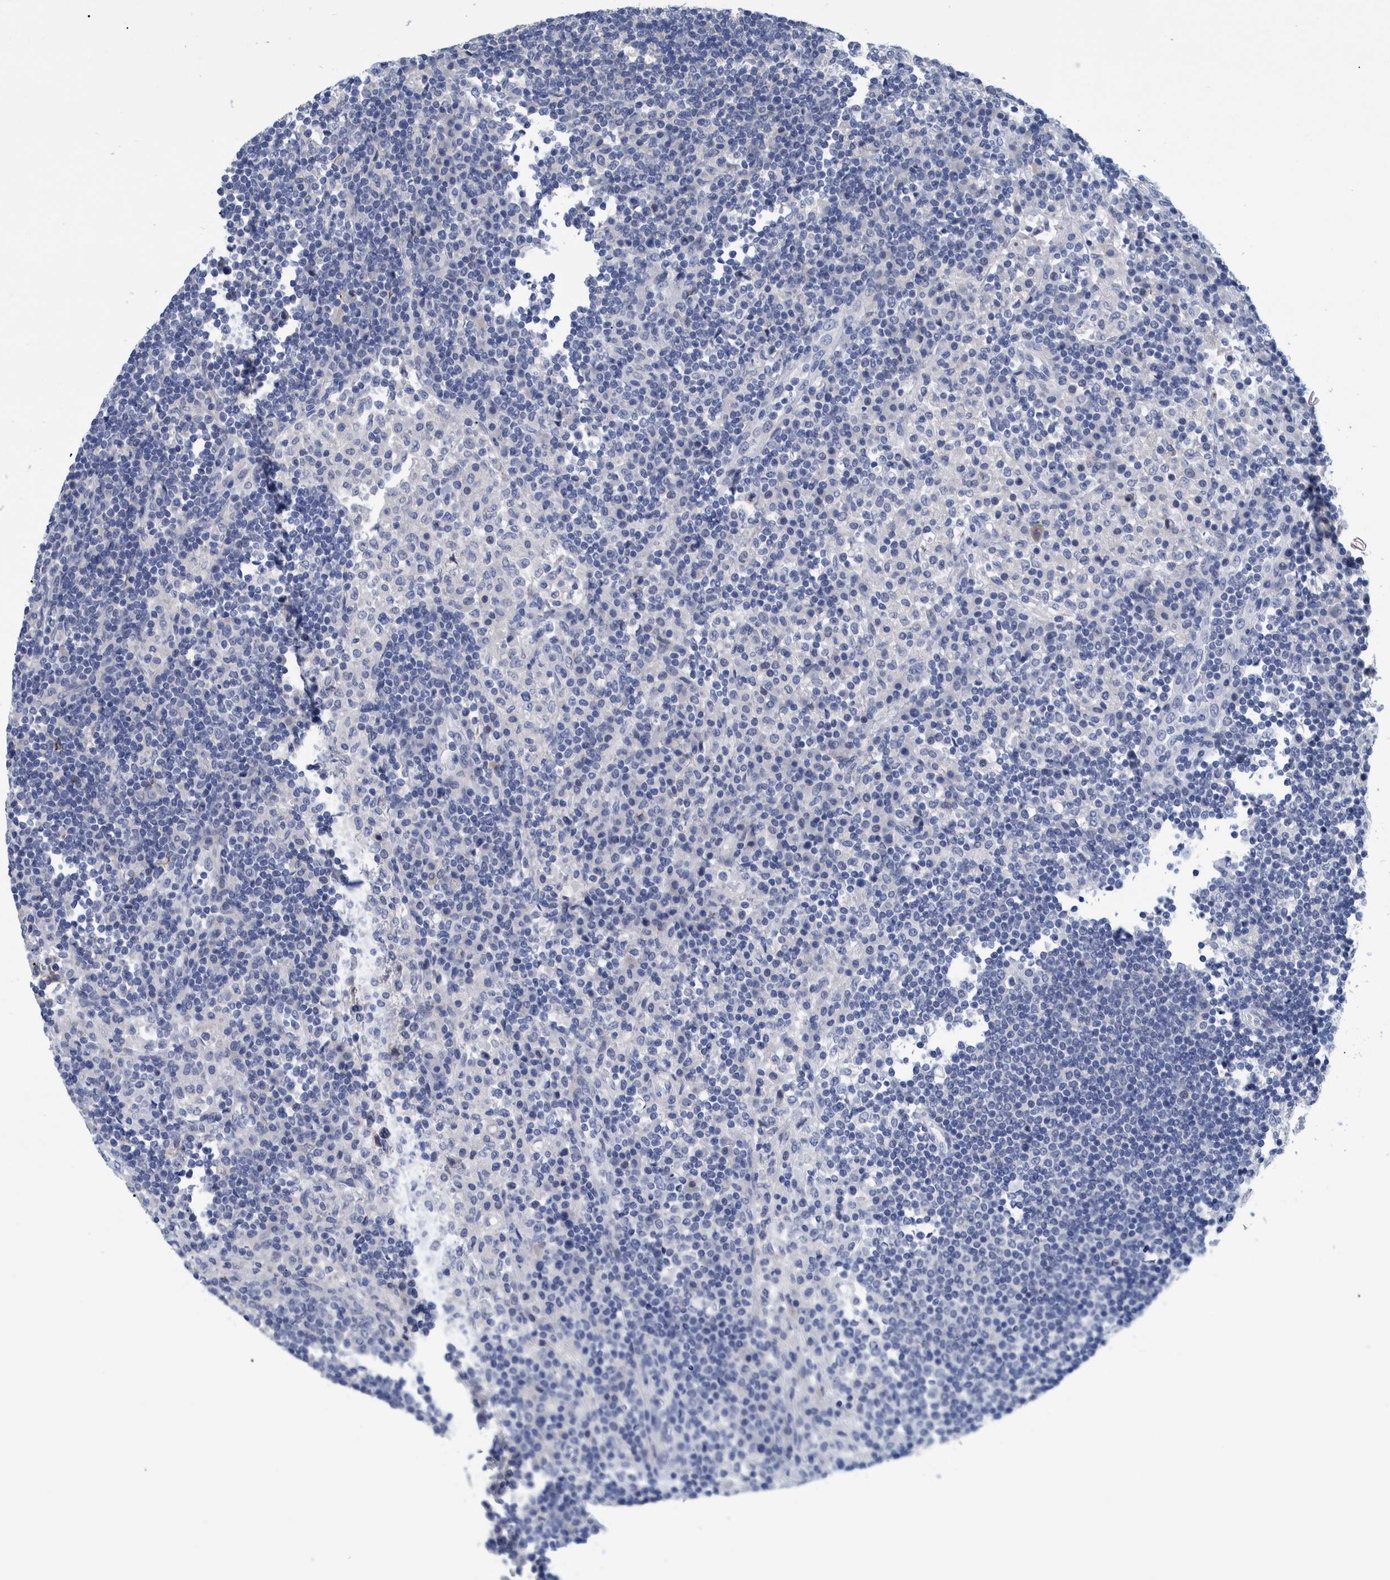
{"staining": {"intensity": "negative", "quantity": "none", "location": "none"}, "tissue": "lymph node", "cell_type": "Germinal center cells", "image_type": "normal", "snomed": [{"axis": "morphology", "description": "Normal tissue, NOS"}, {"axis": "topography", "description": "Lymph node"}], "caption": "The image displays no staining of germinal center cells in unremarkable lymph node.", "gene": "MKS1", "patient": {"sex": "female", "age": 53}}